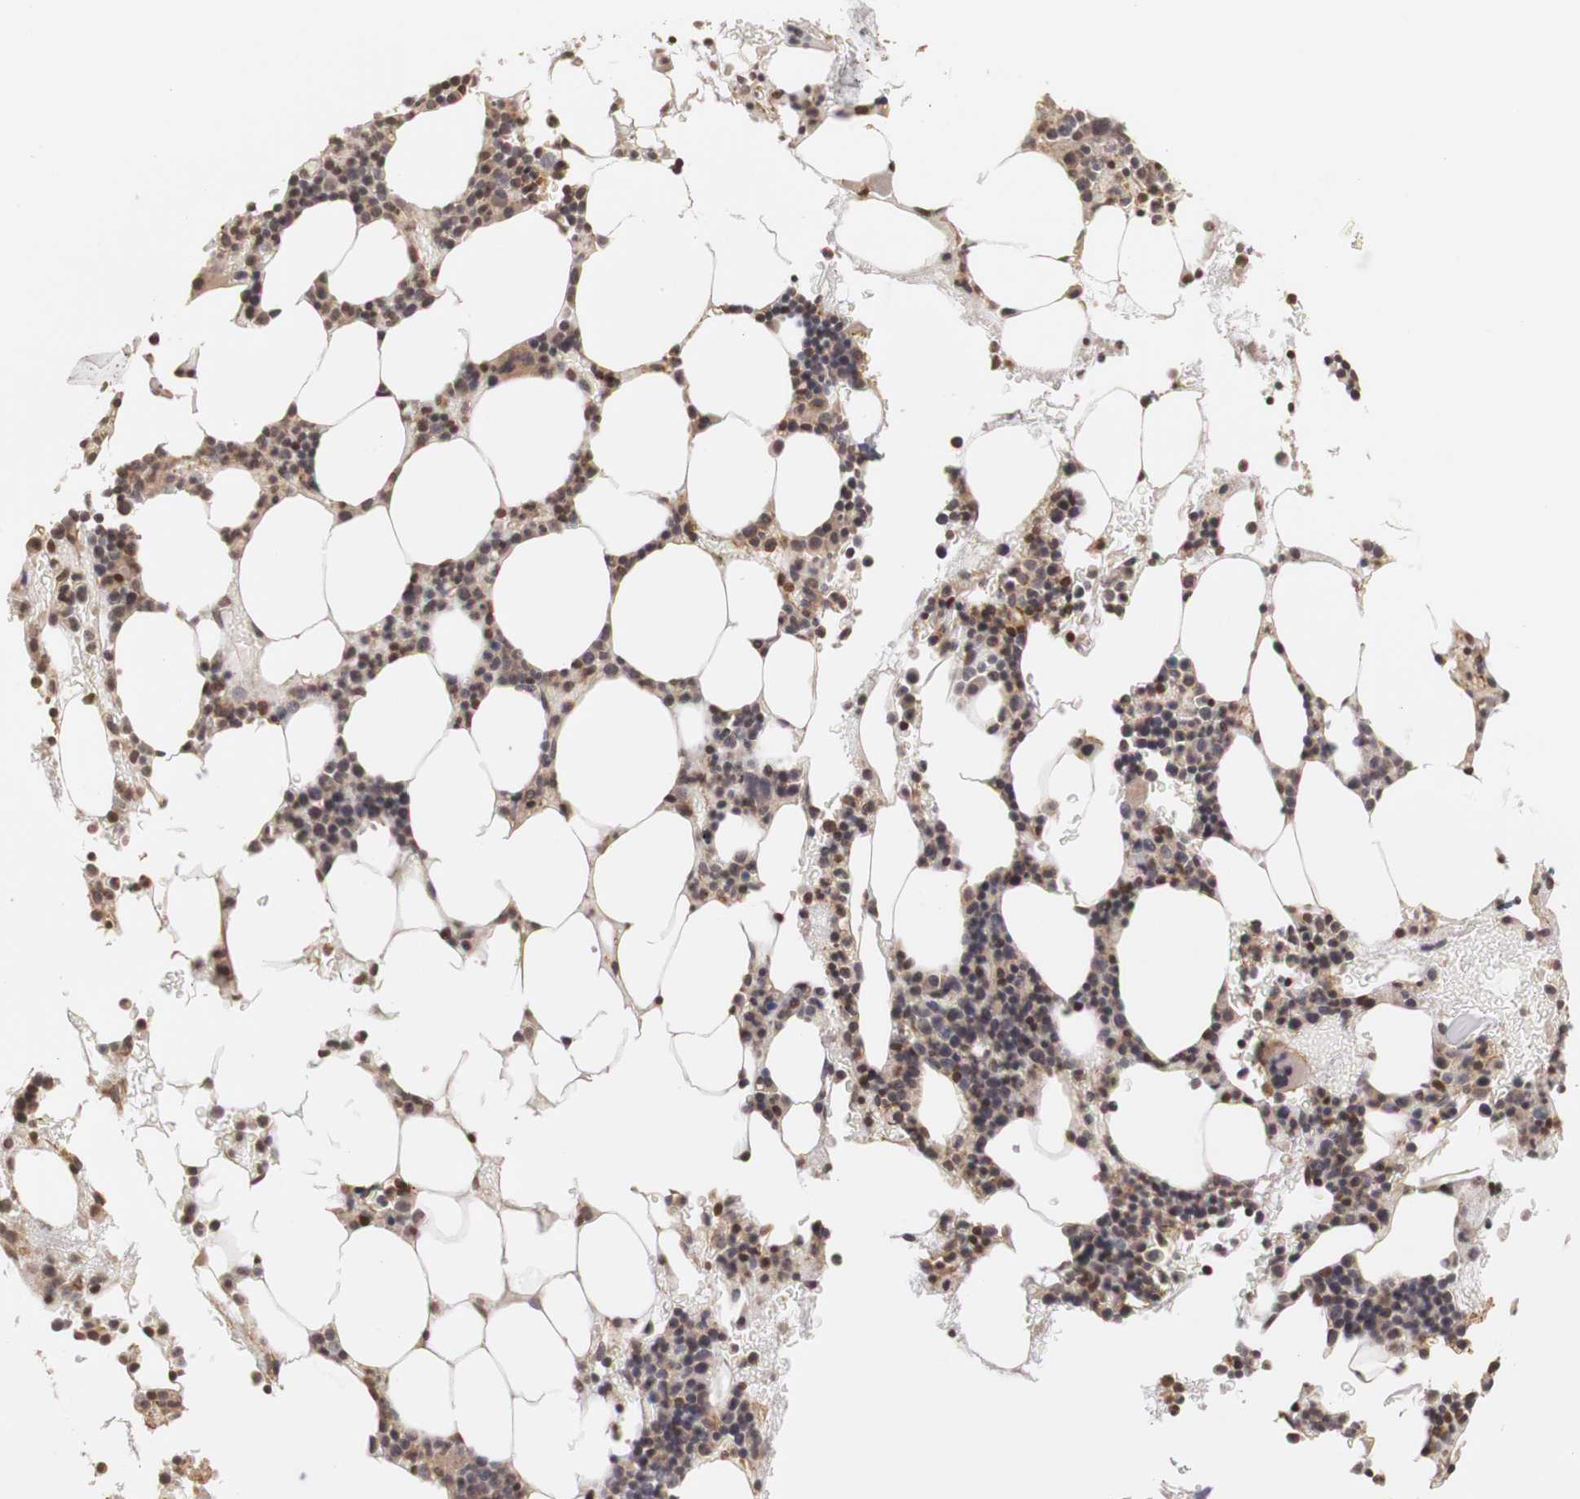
{"staining": {"intensity": "moderate", "quantity": "25%-75%", "location": "cytoplasmic/membranous,nuclear"}, "tissue": "bone marrow", "cell_type": "Hematopoietic cells", "image_type": "normal", "snomed": [{"axis": "morphology", "description": "Normal tissue, NOS"}, {"axis": "topography", "description": "Bone marrow"}], "caption": "IHC (DAB) staining of benign human bone marrow shows moderate cytoplasmic/membranous,nuclear protein expression in approximately 25%-75% of hematopoietic cells.", "gene": "PLEKHA1", "patient": {"sex": "male", "age": 78}}